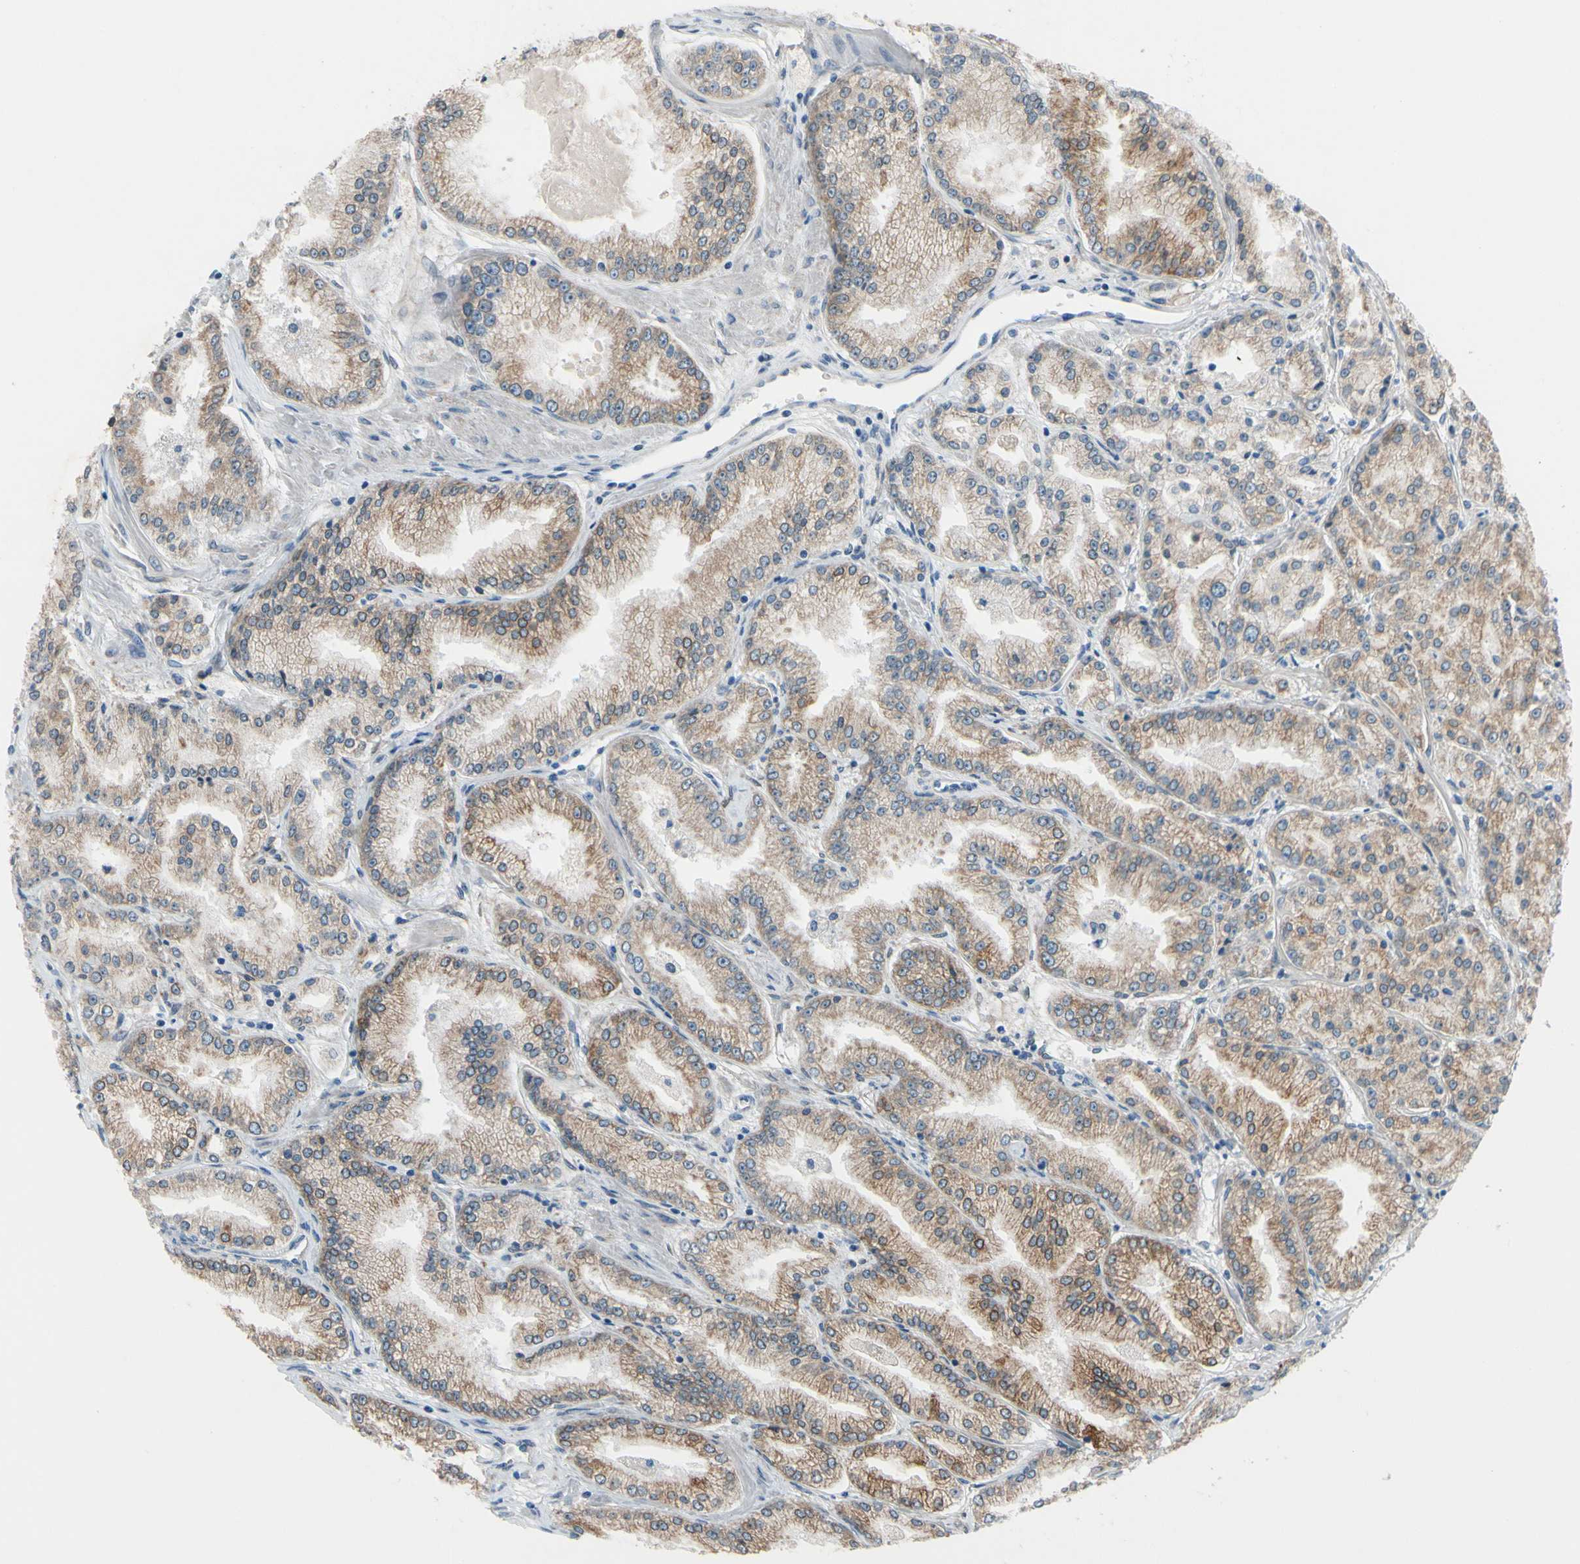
{"staining": {"intensity": "weak", "quantity": ">75%", "location": "cytoplasmic/membranous"}, "tissue": "prostate cancer", "cell_type": "Tumor cells", "image_type": "cancer", "snomed": [{"axis": "morphology", "description": "Adenocarcinoma, High grade"}, {"axis": "topography", "description": "Prostate"}], "caption": "Protein staining of prostate cancer (high-grade adenocarcinoma) tissue exhibits weak cytoplasmic/membranous positivity in about >75% of tumor cells.", "gene": "PRXL2A", "patient": {"sex": "male", "age": 61}}